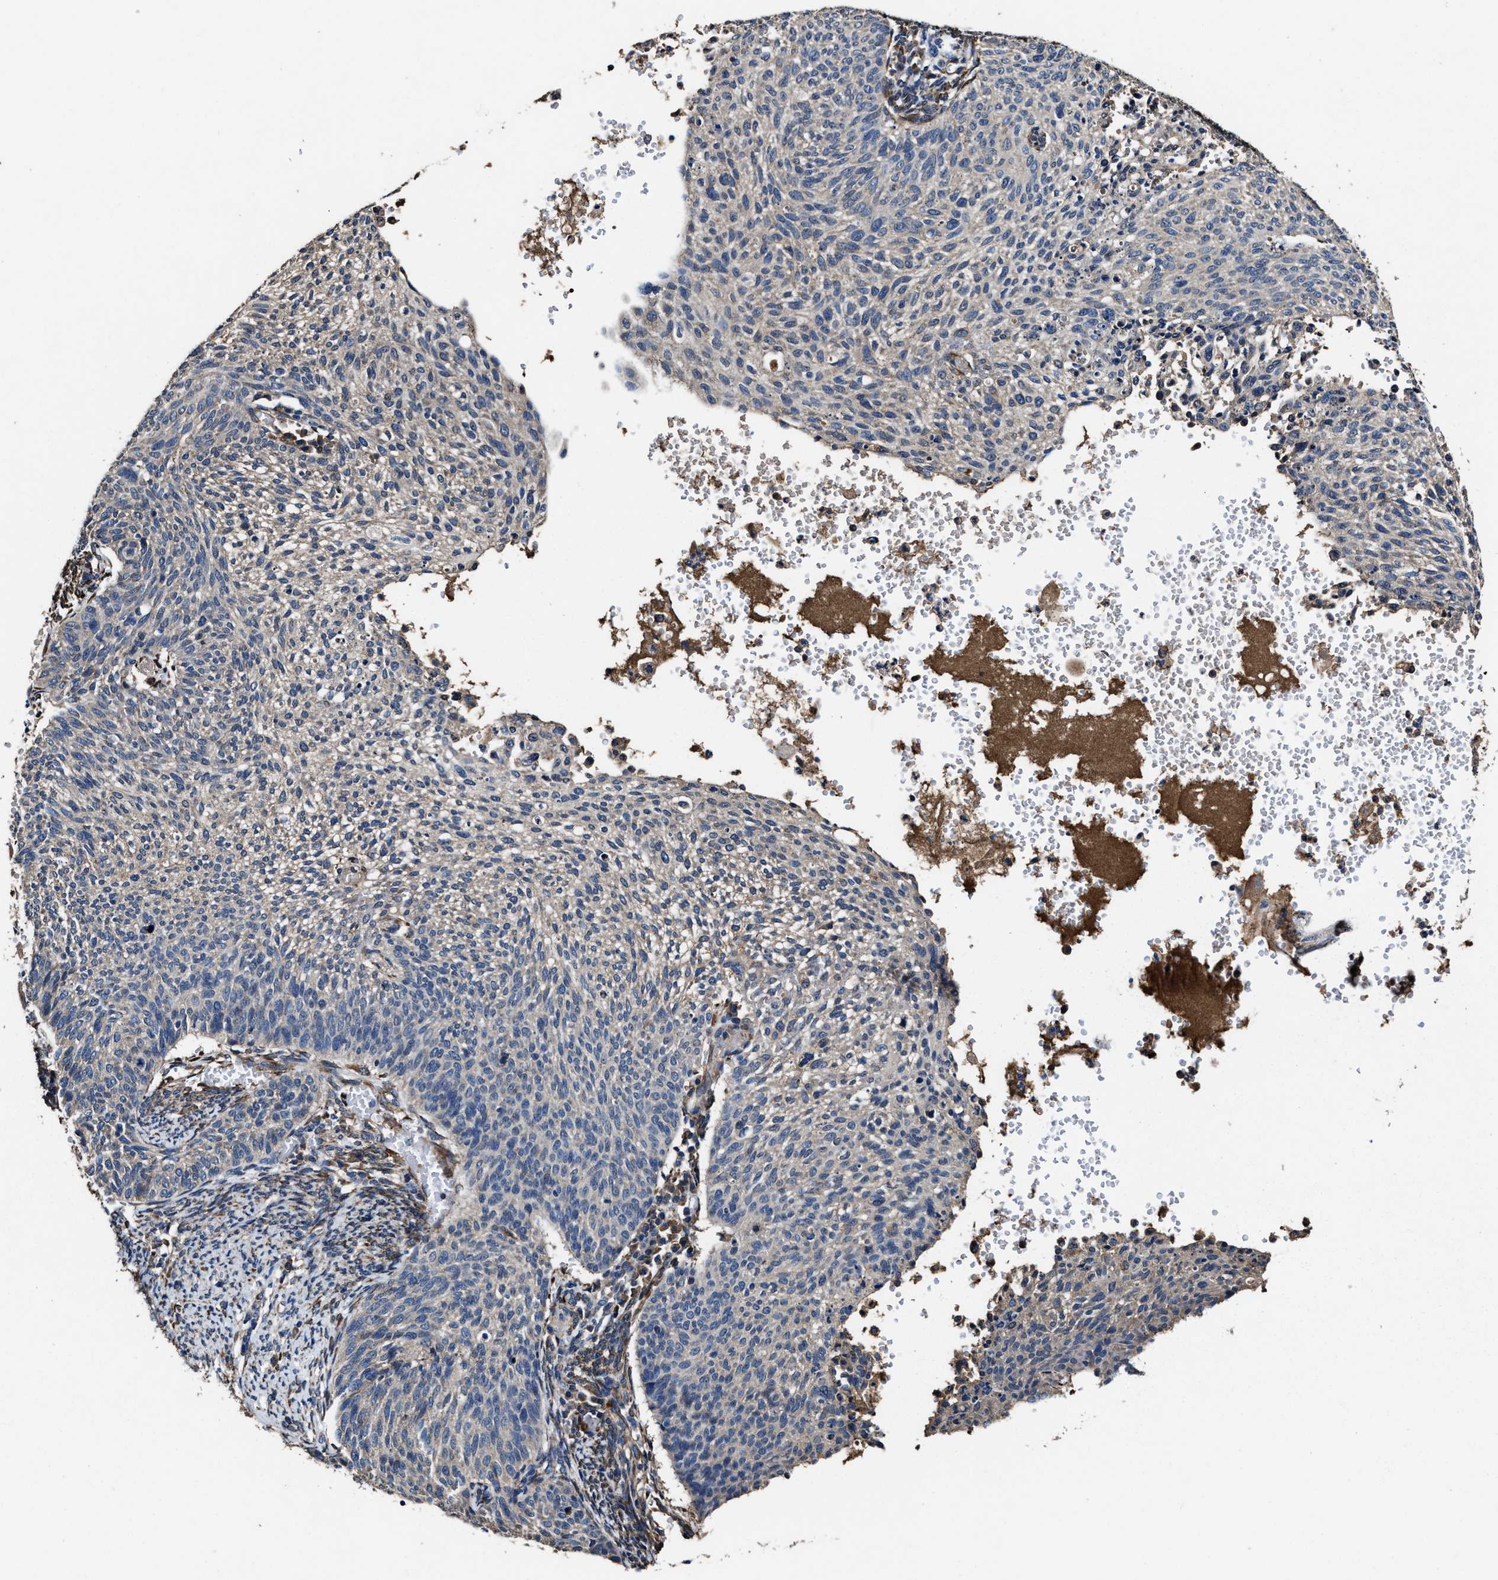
{"staining": {"intensity": "weak", "quantity": "<25%", "location": "cytoplasmic/membranous"}, "tissue": "cervical cancer", "cell_type": "Tumor cells", "image_type": "cancer", "snomed": [{"axis": "morphology", "description": "Squamous cell carcinoma, NOS"}, {"axis": "topography", "description": "Cervix"}], "caption": "Human cervical cancer (squamous cell carcinoma) stained for a protein using immunohistochemistry (IHC) shows no expression in tumor cells.", "gene": "IDNK", "patient": {"sex": "female", "age": 70}}